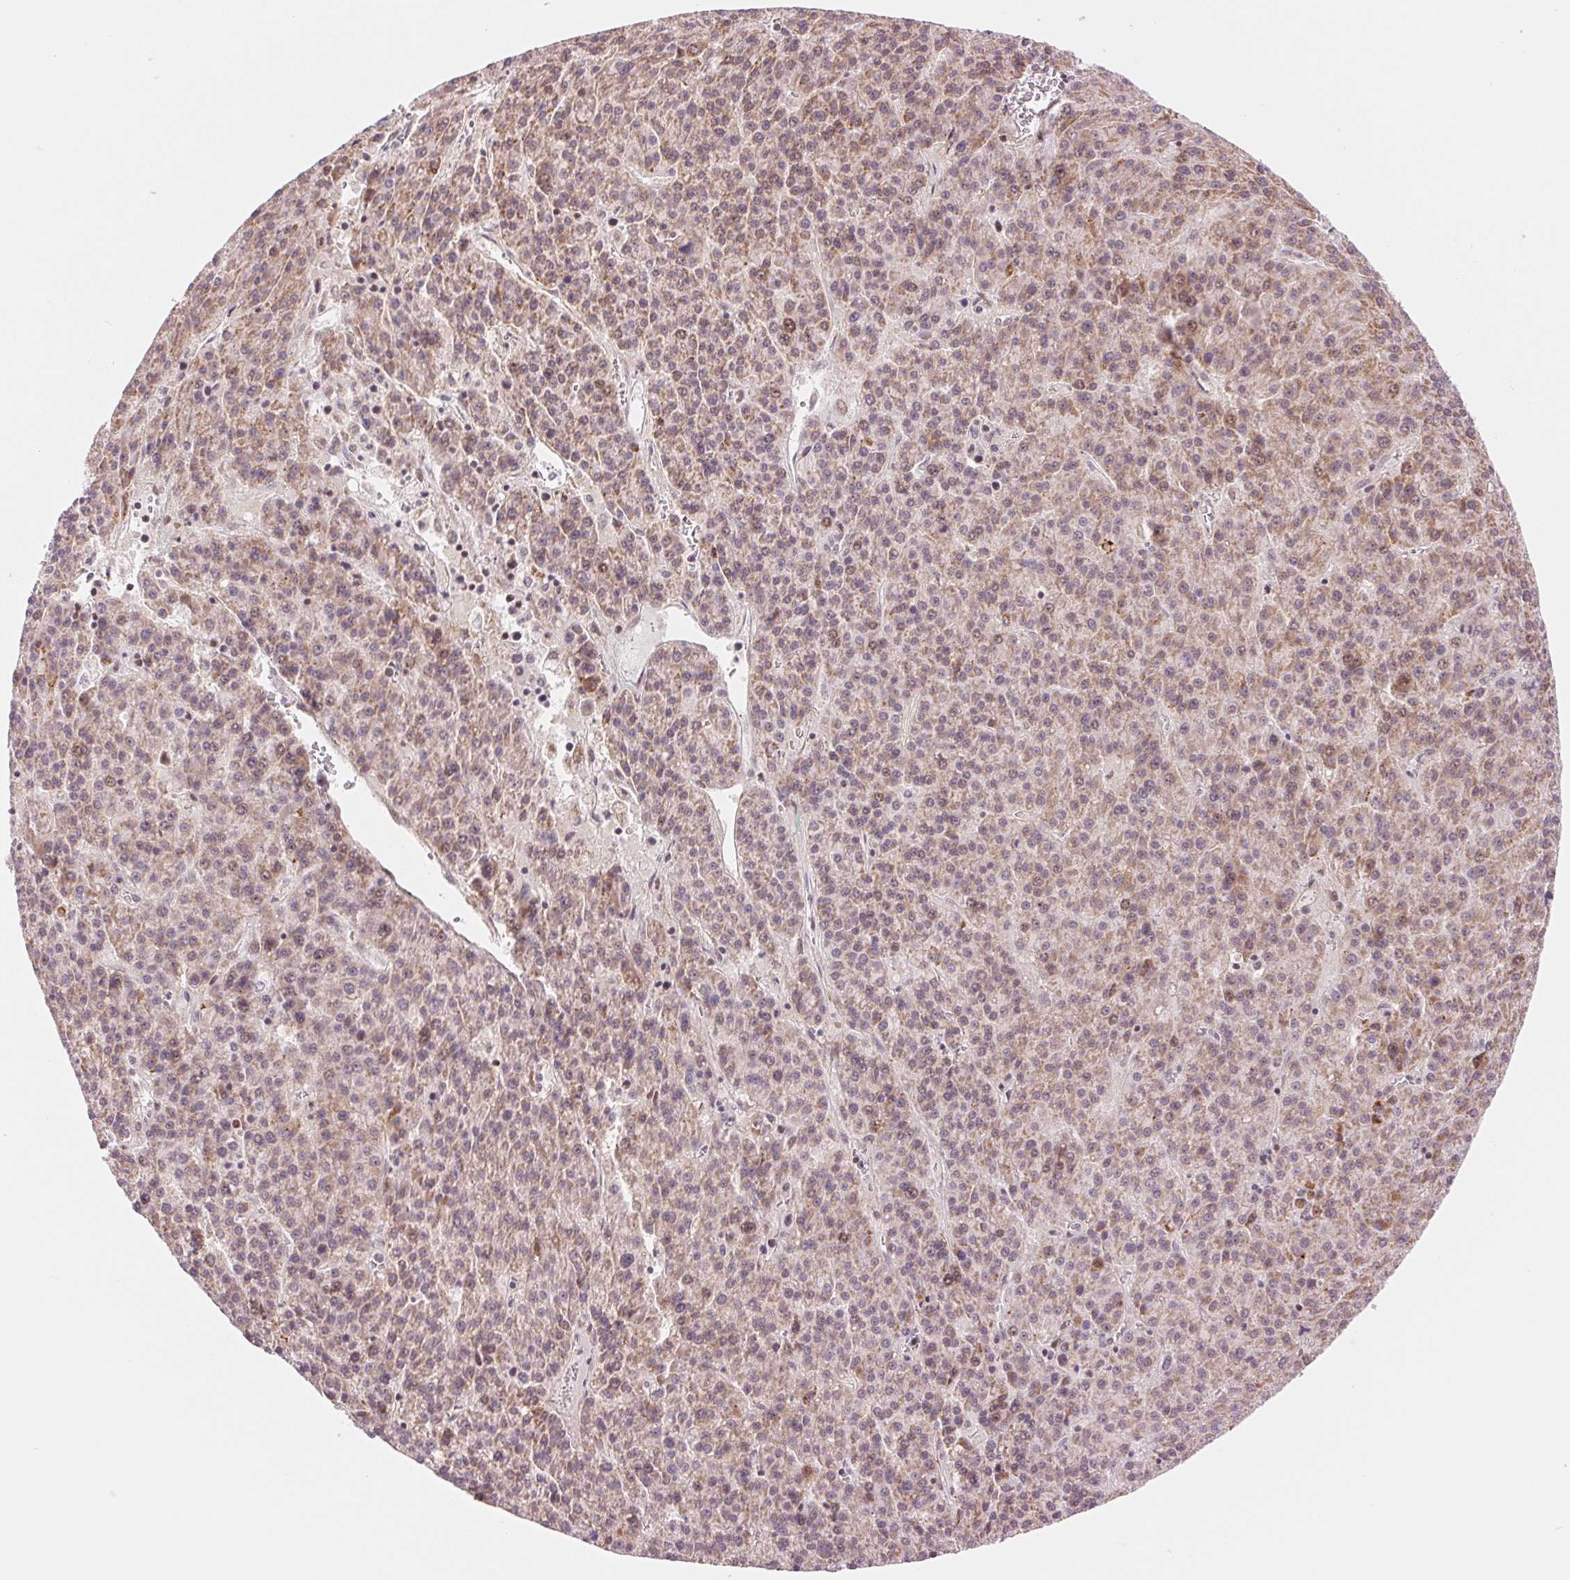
{"staining": {"intensity": "weak", "quantity": "25%-75%", "location": "cytoplasmic/membranous"}, "tissue": "liver cancer", "cell_type": "Tumor cells", "image_type": "cancer", "snomed": [{"axis": "morphology", "description": "Carcinoma, Hepatocellular, NOS"}, {"axis": "topography", "description": "Liver"}], "caption": "Liver cancer (hepatocellular carcinoma) was stained to show a protein in brown. There is low levels of weak cytoplasmic/membranous staining in approximately 25%-75% of tumor cells. (DAB IHC, brown staining for protein, blue staining for nuclei).", "gene": "ARHGAP32", "patient": {"sex": "female", "age": 58}}